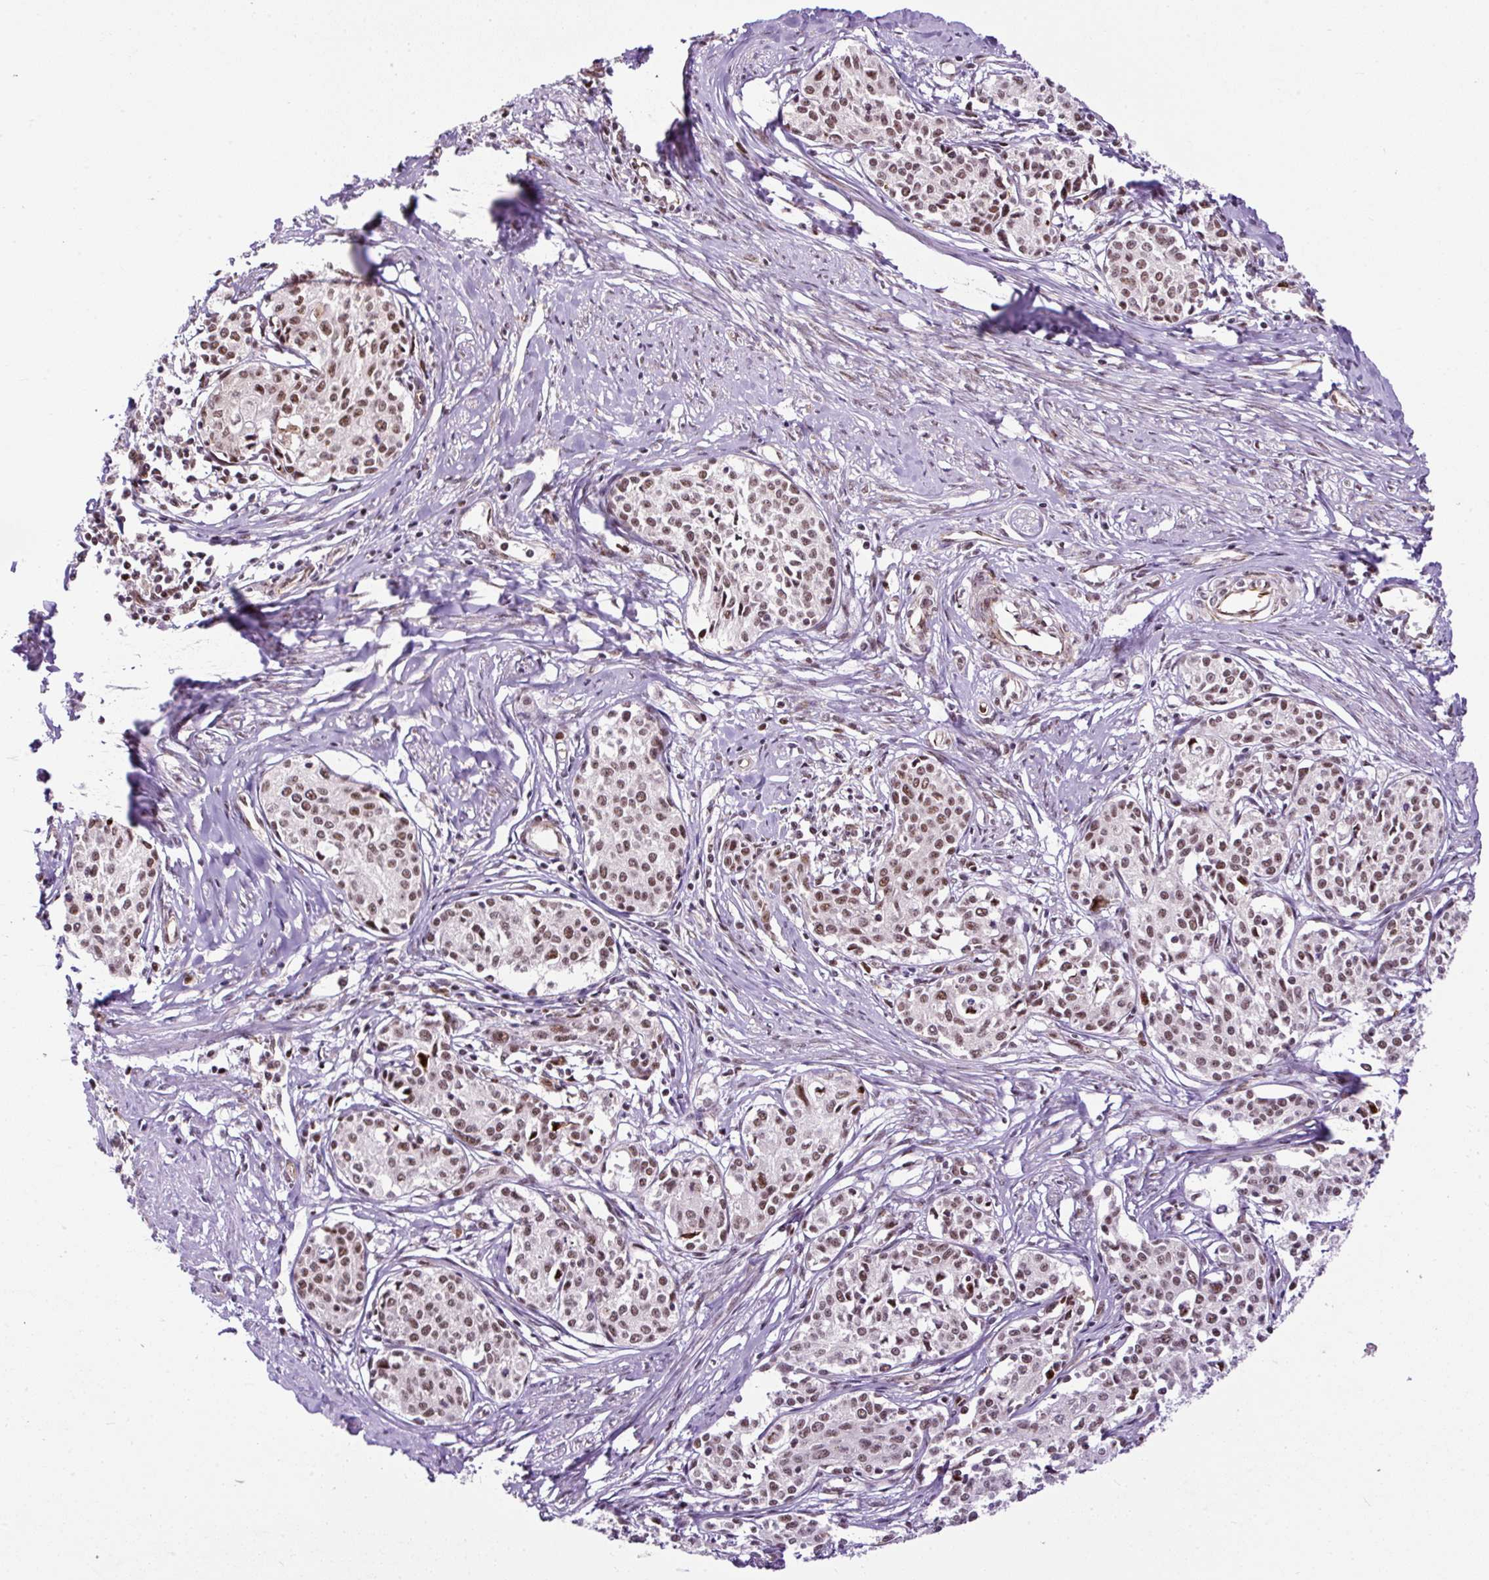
{"staining": {"intensity": "moderate", "quantity": ">75%", "location": "nuclear"}, "tissue": "cervical cancer", "cell_type": "Tumor cells", "image_type": "cancer", "snomed": [{"axis": "morphology", "description": "Squamous cell carcinoma, NOS"}, {"axis": "morphology", "description": "Adenocarcinoma, NOS"}, {"axis": "topography", "description": "Cervix"}], "caption": "Tumor cells demonstrate moderate nuclear expression in approximately >75% of cells in cervical cancer (adenocarcinoma).", "gene": "LUC7L2", "patient": {"sex": "female", "age": 52}}